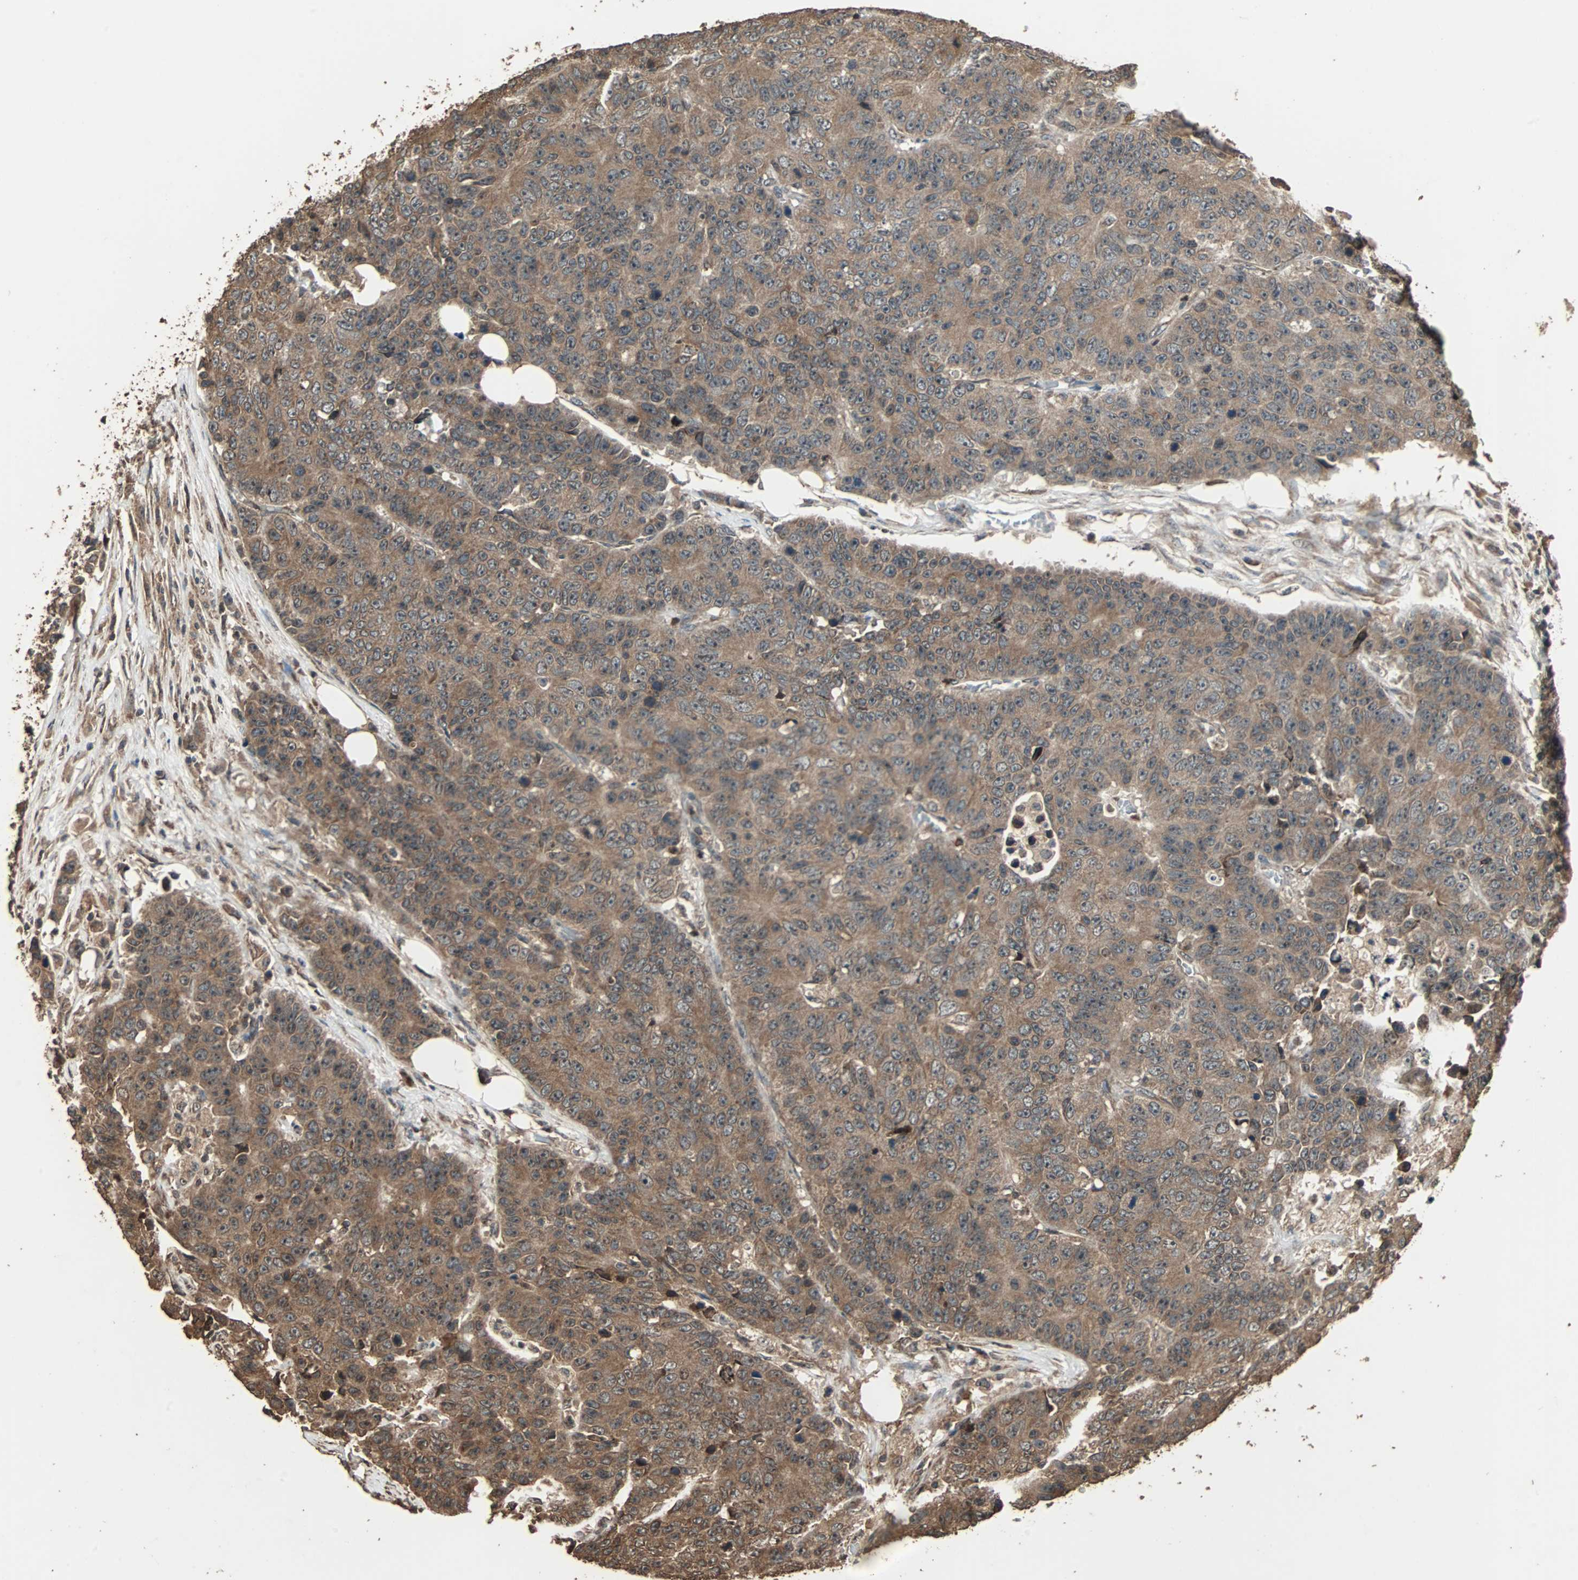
{"staining": {"intensity": "strong", "quantity": ">75%", "location": "cytoplasmic/membranous"}, "tissue": "colorectal cancer", "cell_type": "Tumor cells", "image_type": "cancer", "snomed": [{"axis": "morphology", "description": "Adenocarcinoma, NOS"}, {"axis": "topography", "description": "Colon"}], "caption": "Colorectal adenocarcinoma was stained to show a protein in brown. There is high levels of strong cytoplasmic/membranous expression in about >75% of tumor cells.", "gene": "LAMTOR5", "patient": {"sex": "female", "age": 86}}